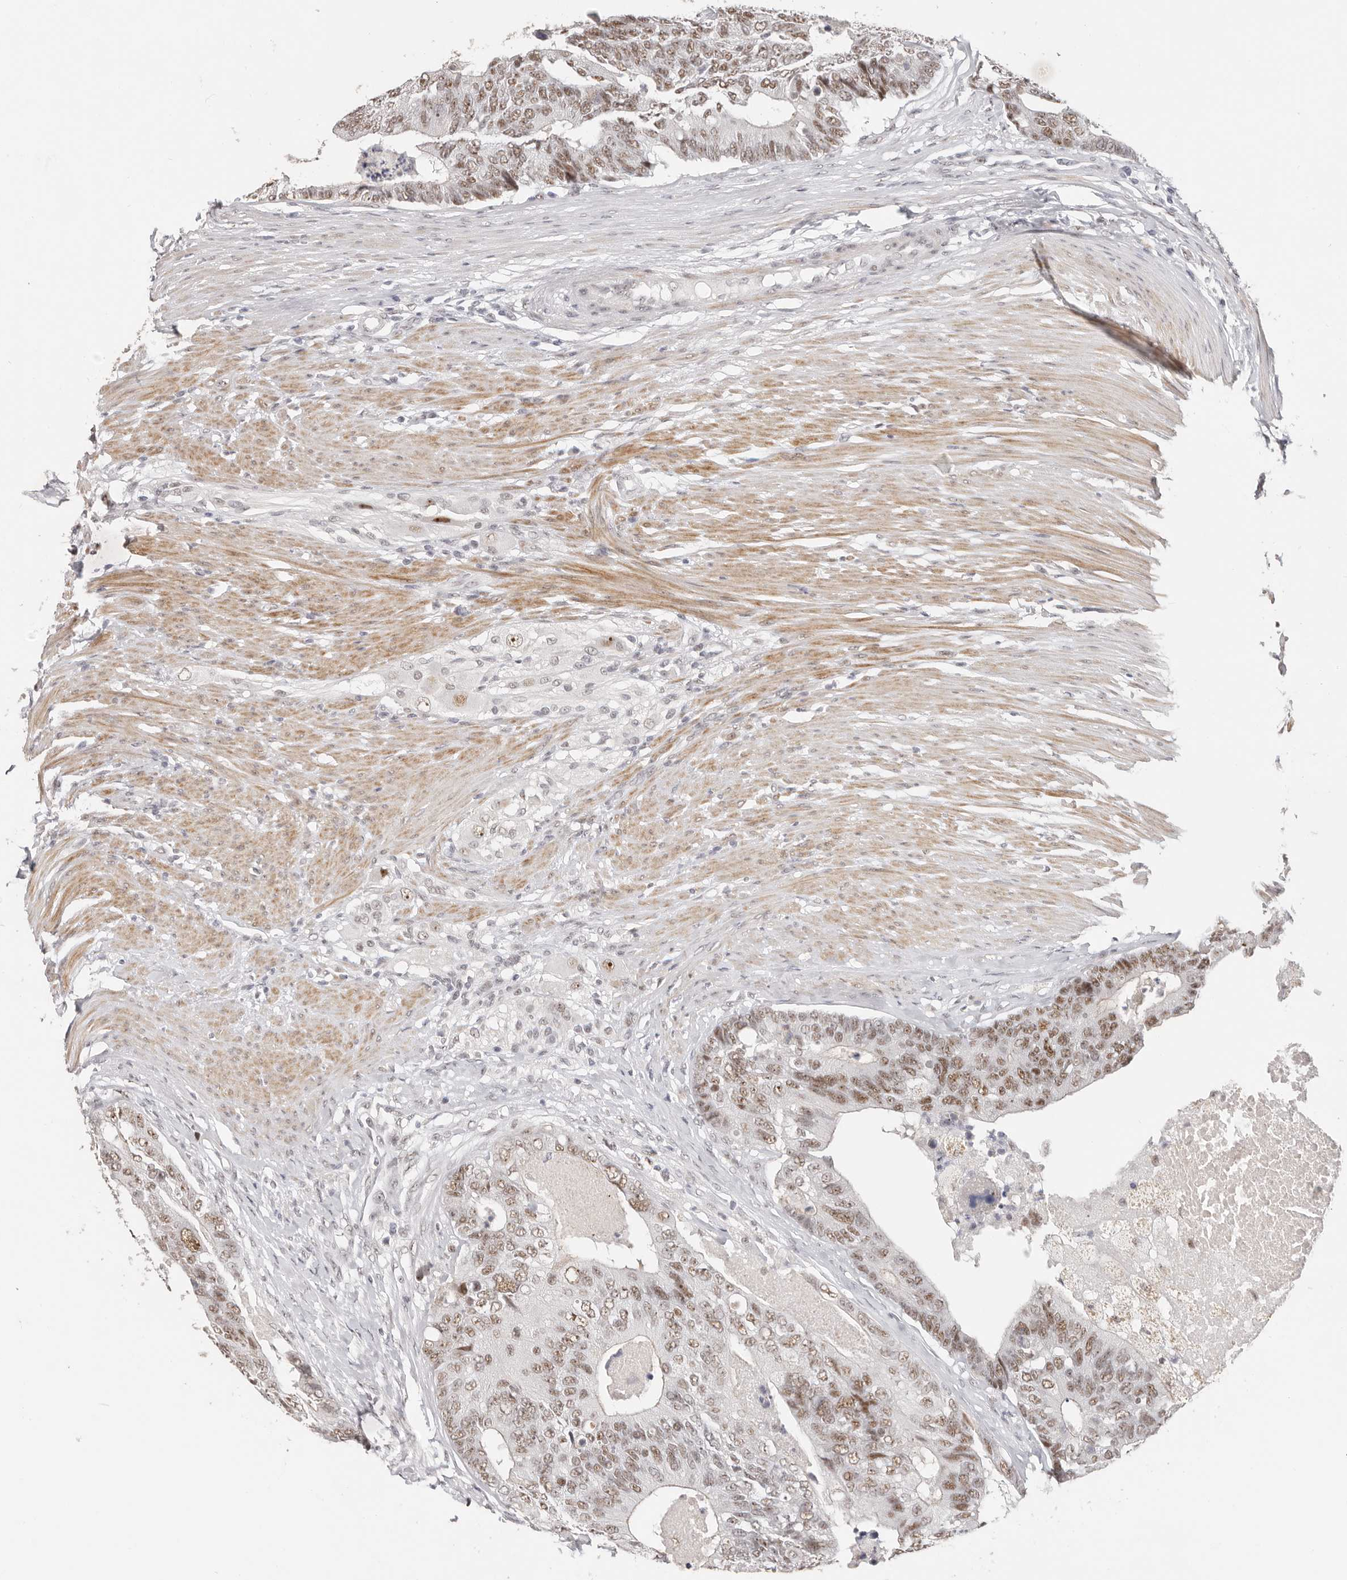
{"staining": {"intensity": "moderate", "quantity": ">75%", "location": "nuclear"}, "tissue": "colorectal cancer", "cell_type": "Tumor cells", "image_type": "cancer", "snomed": [{"axis": "morphology", "description": "Adenocarcinoma, NOS"}, {"axis": "topography", "description": "Colon"}], "caption": "Immunohistochemical staining of colorectal adenocarcinoma exhibits medium levels of moderate nuclear staining in approximately >75% of tumor cells.", "gene": "LARP7", "patient": {"sex": "female", "age": 67}}